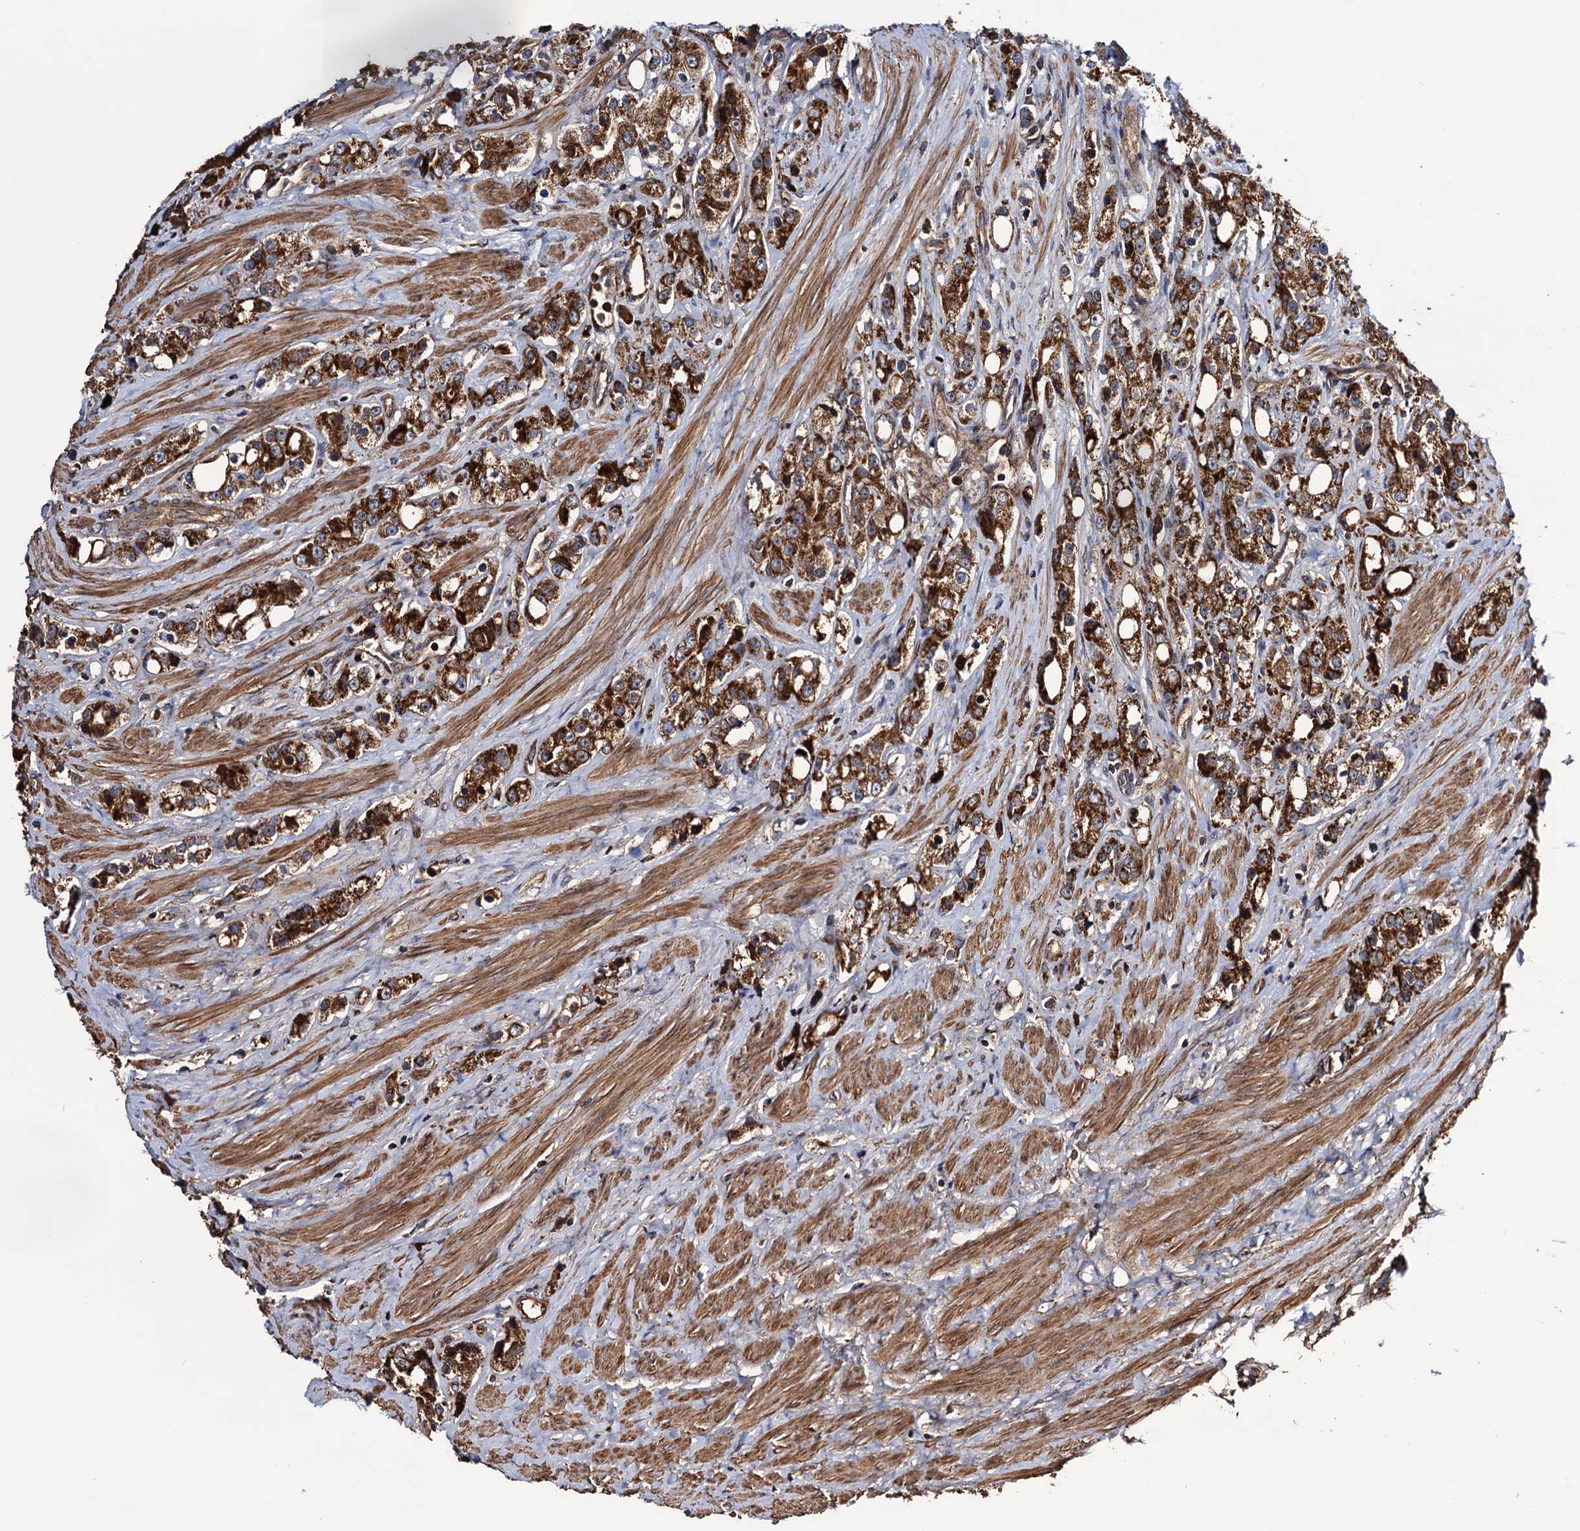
{"staining": {"intensity": "strong", "quantity": ">75%", "location": "cytoplasmic/membranous"}, "tissue": "prostate cancer", "cell_type": "Tumor cells", "image_type": "cancer", "snomed": [{"axis": "morphology", "description": "Adenocarcinoma, NOS"}, {"axis": "topography", "description": "Prostate"}], "caption": "Protein analysis of prostate cancer (adenocarcinoma) tissue demonstrates strong cytoplasmic/membranous expression in about >75% of tumor cells.", "gene": "MRPL42", "patient": {"sex": "male", "age": 79}}